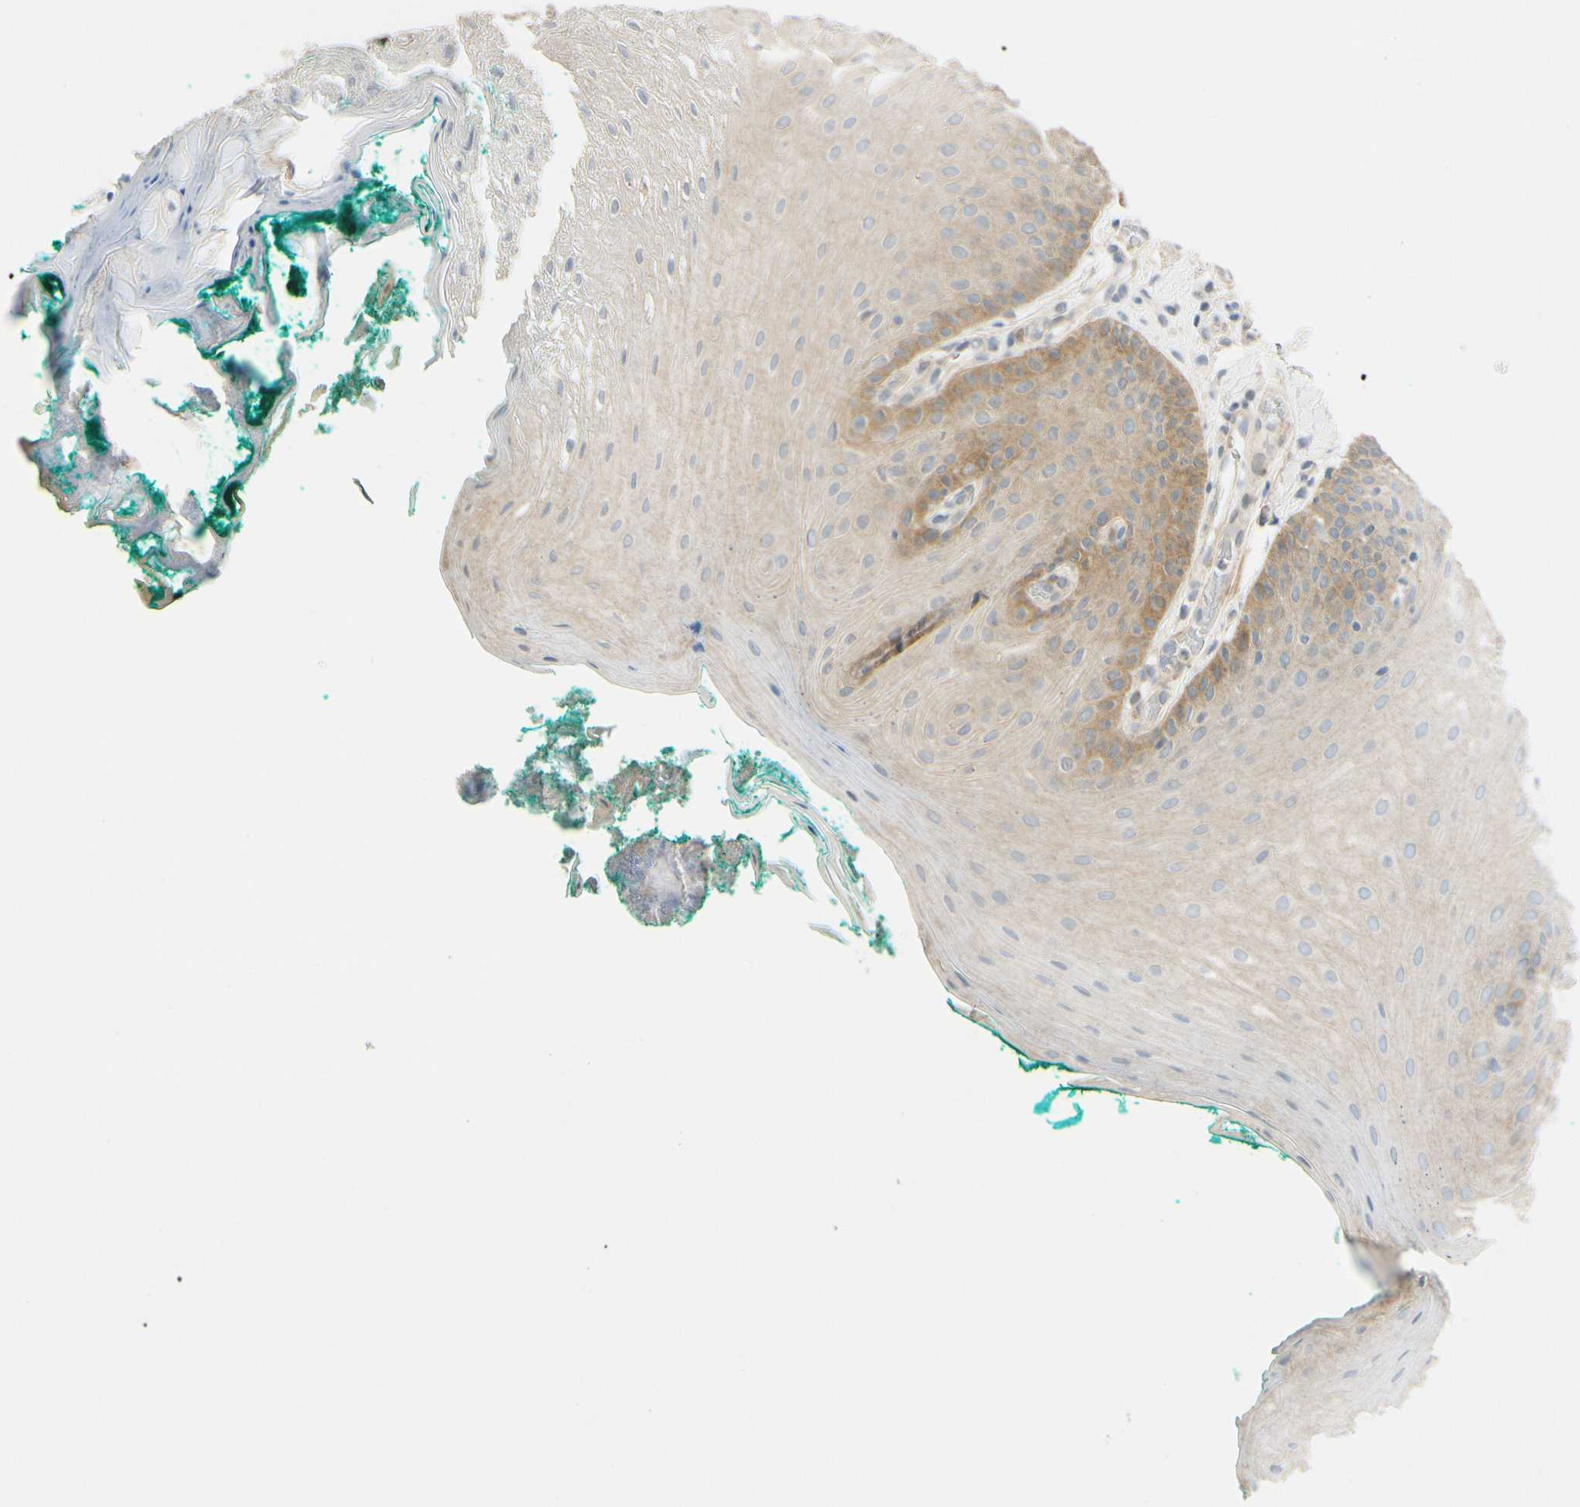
{"staining": {"intensity": "moderate", "quantity": "<25%", "location": "cytoplasmic/membranous"}, "tissue": "oral mucosa", "cell_type": "Squamous epithelial cells", "image_type": "normal", "snomed": [{"axis": "morphology", "description": "Normal tissue, NOS"}, {"axis": "topography", "description": "Skeletal muscle"}, {"axis": "topography", "description": "Oral tissue"}], "caption": "Oral mucosa stained with DAB IHC reveals low levels of moderate cytoplasmic/membranous expression in approximately <25% of squamous epithelial cells. (brown staining indicates protein expression, while blue staining denotes nuclei).", "gene": "FHL2", "patient": {"sex": "male", "age": 58}}